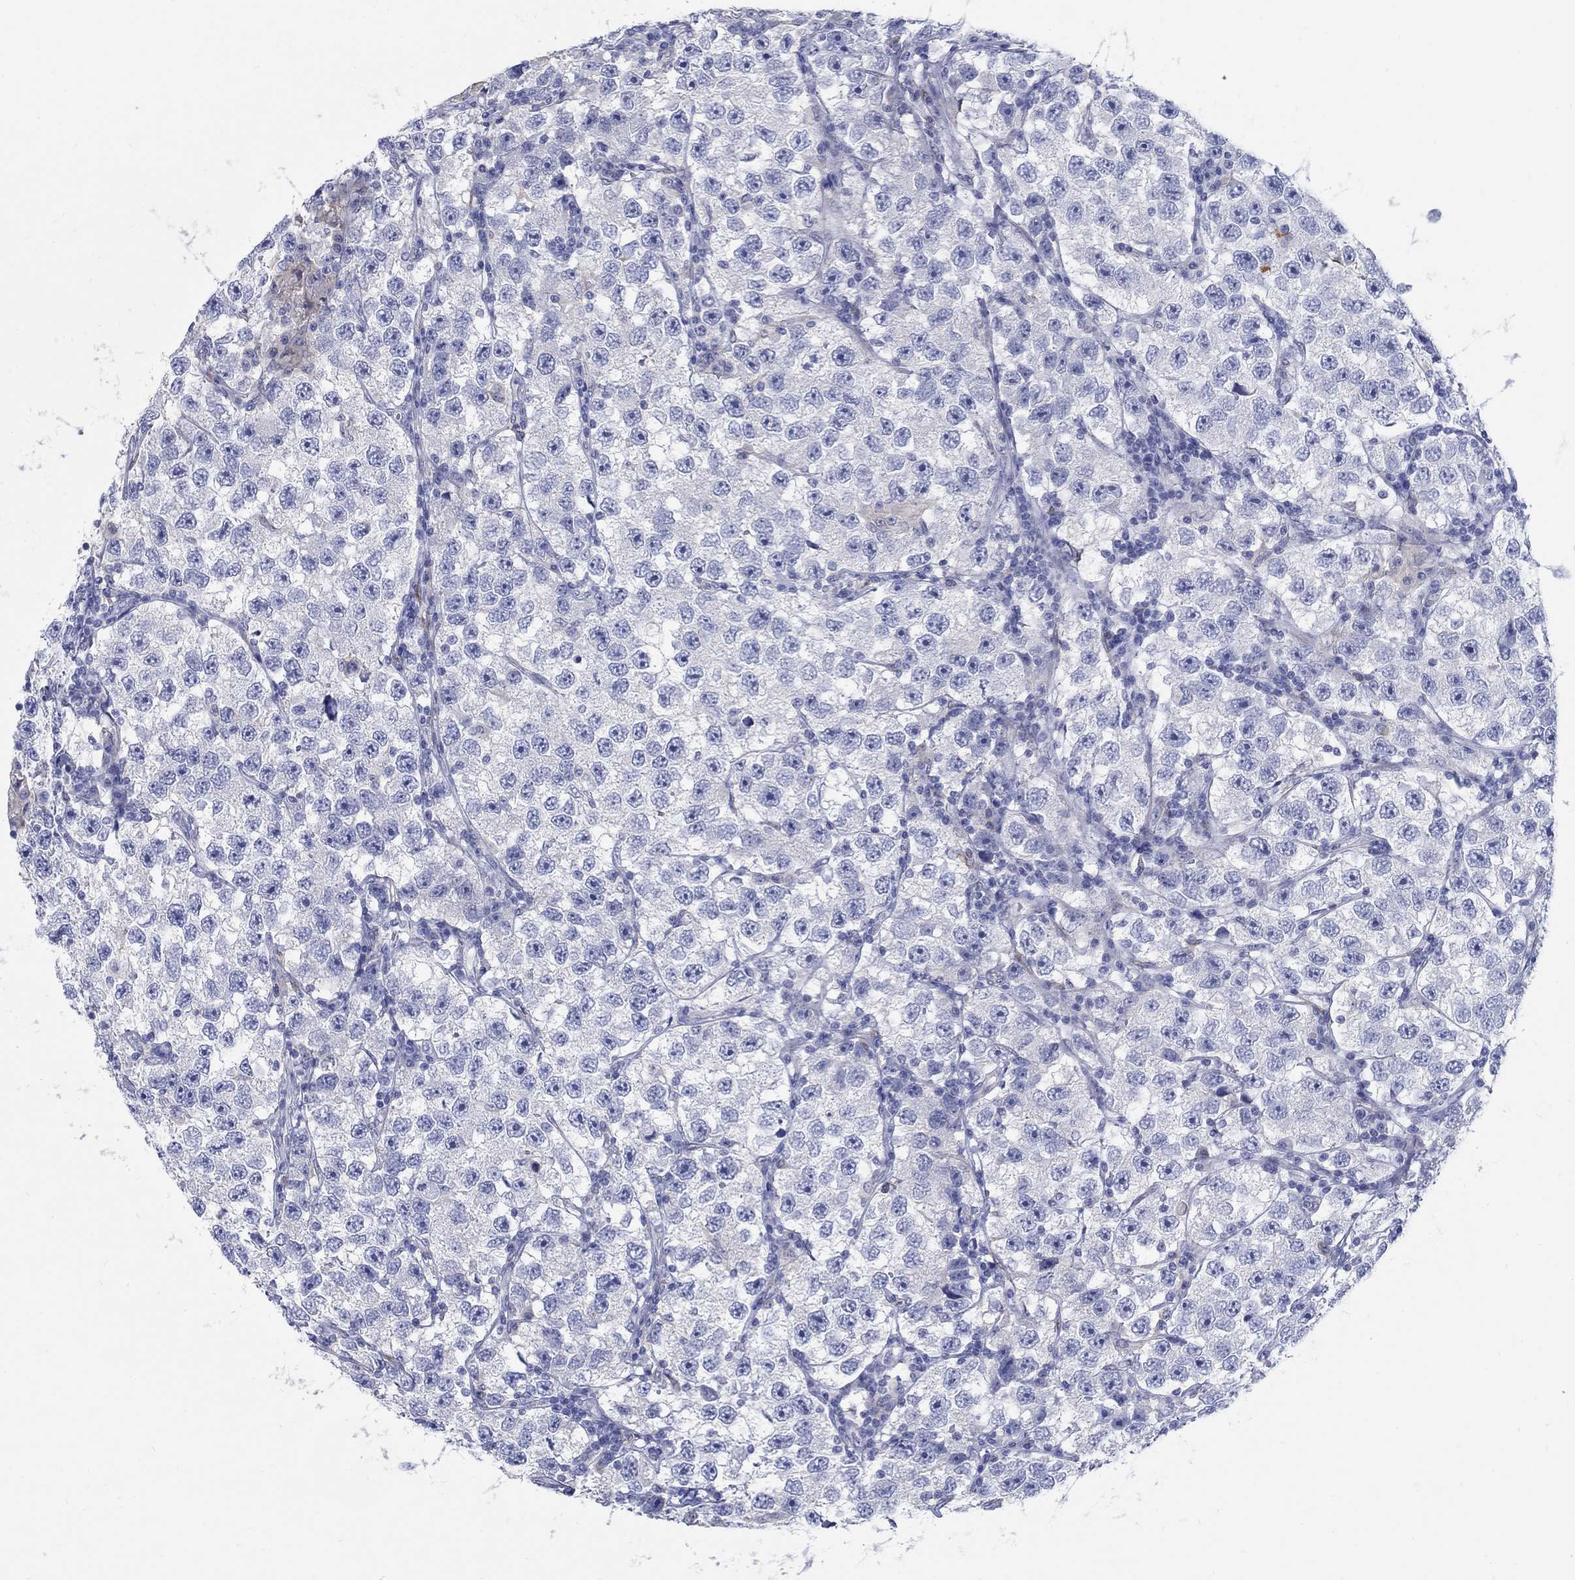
{"staining": {"intensity": "negative", "quantity": "none", "location": "none"}, "tissue": "testis cancer", "cell_type": "Tumor cells", "image_type": "cancer", "snomed": [{"axis": "morphology", "description": "Seminoma, NOS"}, {"axis": "topography", "description": "Testis"}], "caption": "High magnification brightfield microscopy of testis cancer (seminoma) stained with DAB (brown) and counterstained with hematoxylin (blue): tumor cells show no significant positivity. (DAB immunohistochemistry, high magnification).", "gene": "REEP2", "patient": {"sex": "male", "age": 26}}